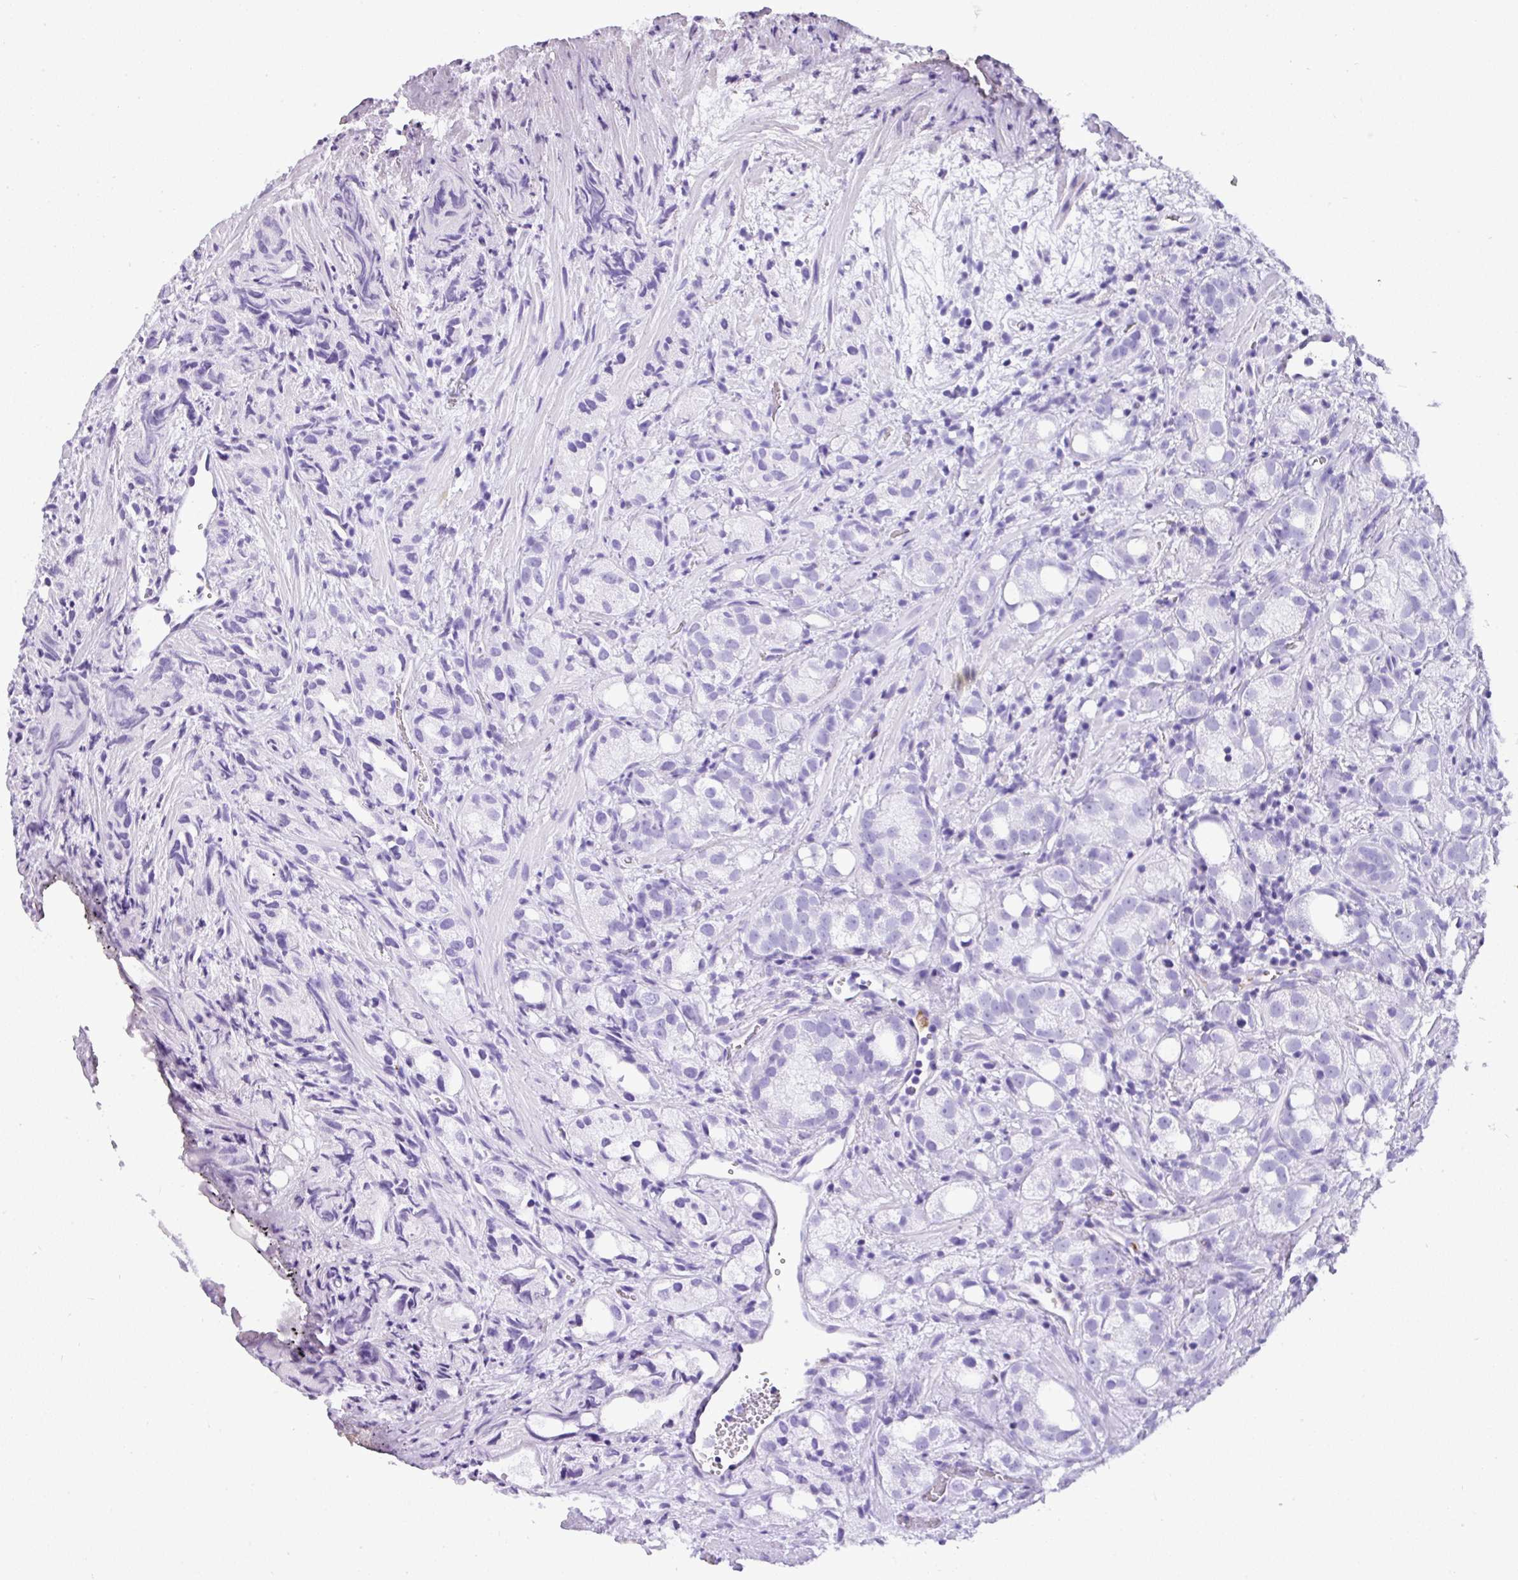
{"staining": {"intensity": "negative", "quantity": "none", "location": "none"}, "tissue": "prostate cancer", "cell_type": "Tumor cells", "image_type": "cancer", "snomed": [{"axis": "morphology", "description": "Adenocarcinoma, High grade"}, {"axis": "topography", "description": "Prostate"}], "caption": "A high-resolution histopathology image shows immunohistochemistry staining of prostate cancer, which demonstrates no significant expression in tumor cells.", "gene": "MUC21", "patient": {"sex": "male", "age": 82}}